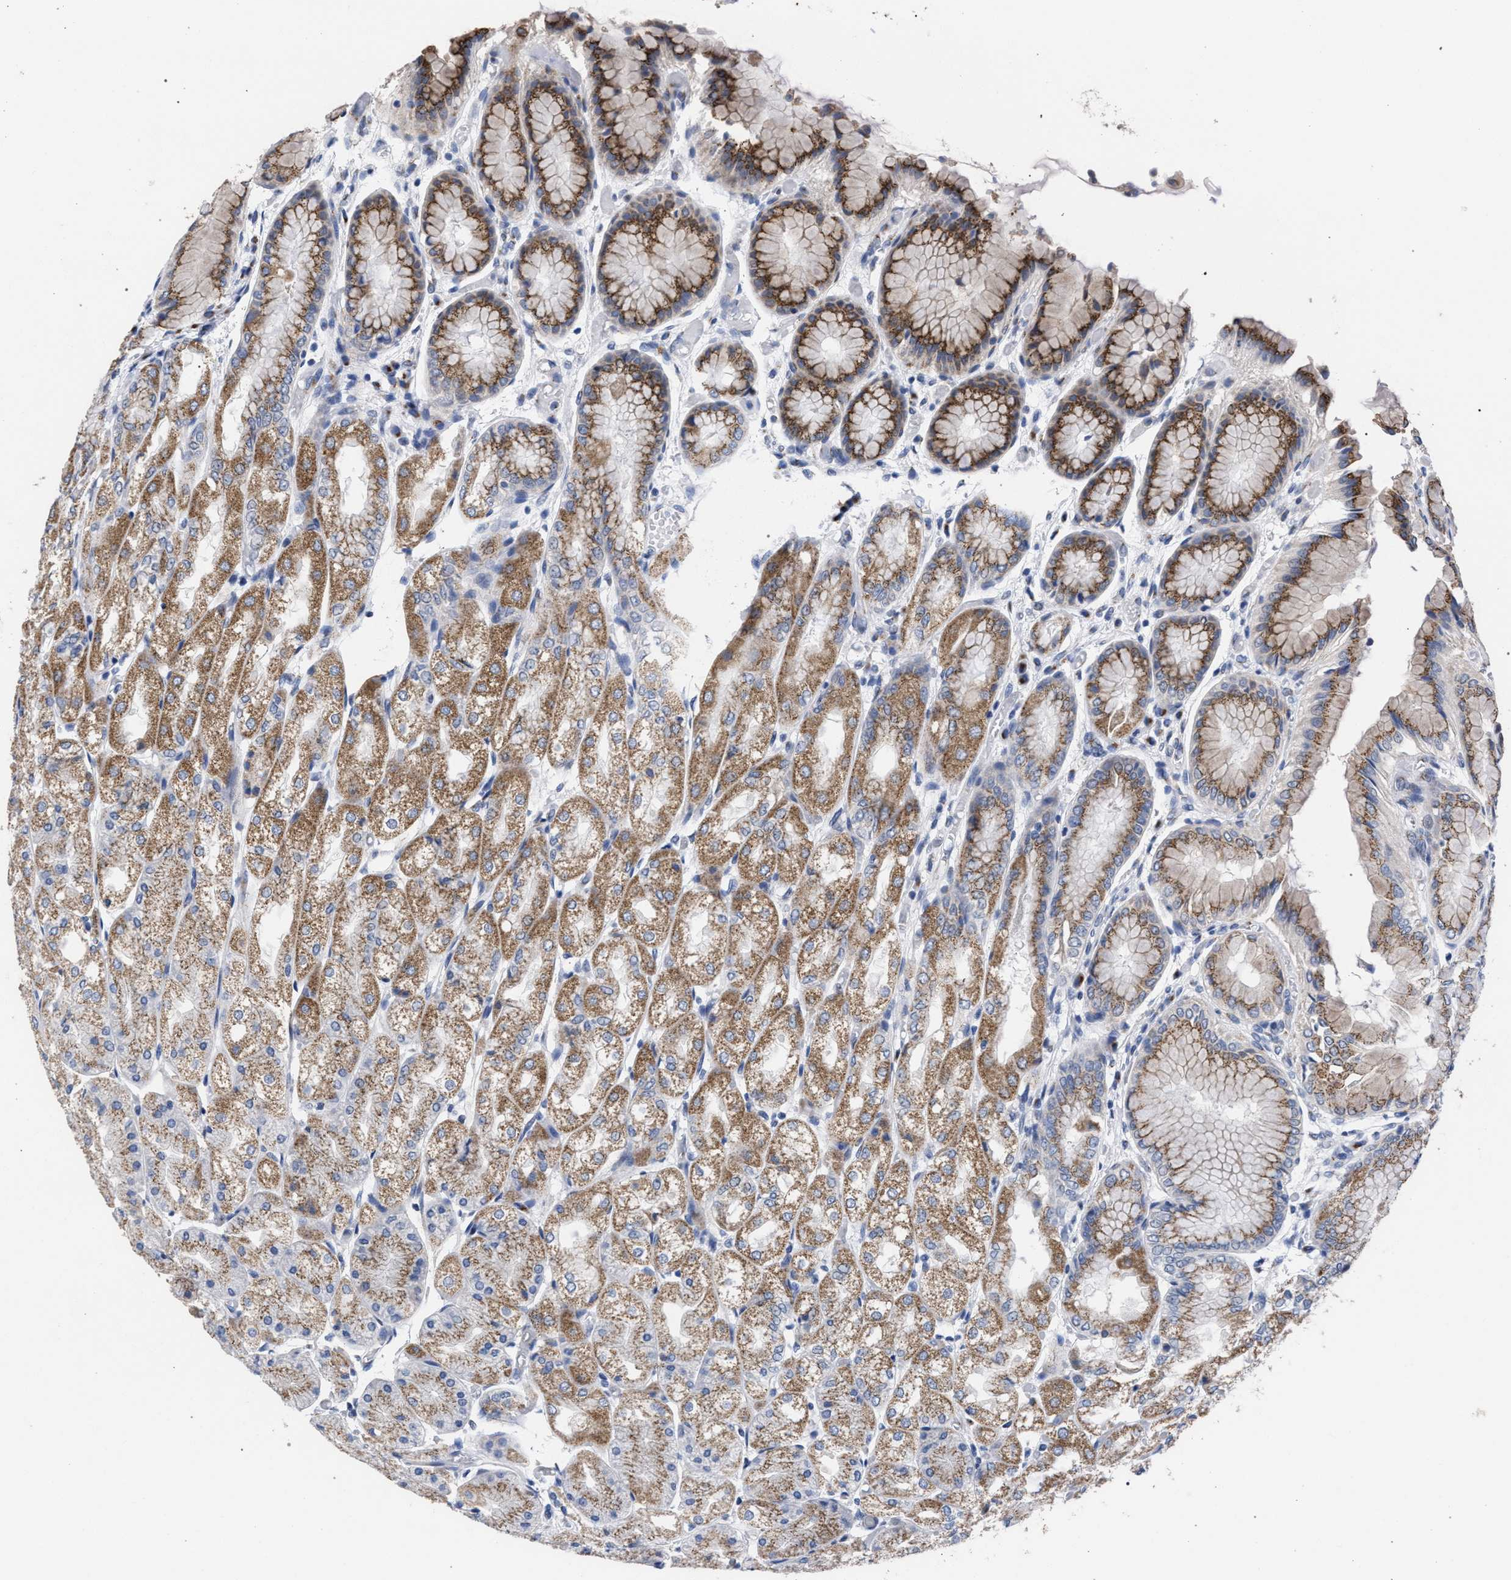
{"staining": {"intensity": "moderate", "quantity": ">75%", "location": "cytoplasmic/membranous"}, "tissue": "stomach", "cell_type": "Glandular cells", "image_type": "normal", "snomed": [{"axis": "morphology", "description": "Normal tissue, NOS"}, {"axis": "topography", "description": "Stomach, upper"}], "caption": "Immunohistochemistry (IHC) staining of benign stomach, which reveals medium levels of moderate cytoplasmic/membranous expression in approximately >75% of glandular cells indicating moderate cytoplasmic/membranous protein staining. The staining was performed using DAB (brown) for protein detection and nuclei were counterstained in hematoxylin (blue).", "gene": "GOLGA2", "patient": {"sex": "male", "age": 72}}